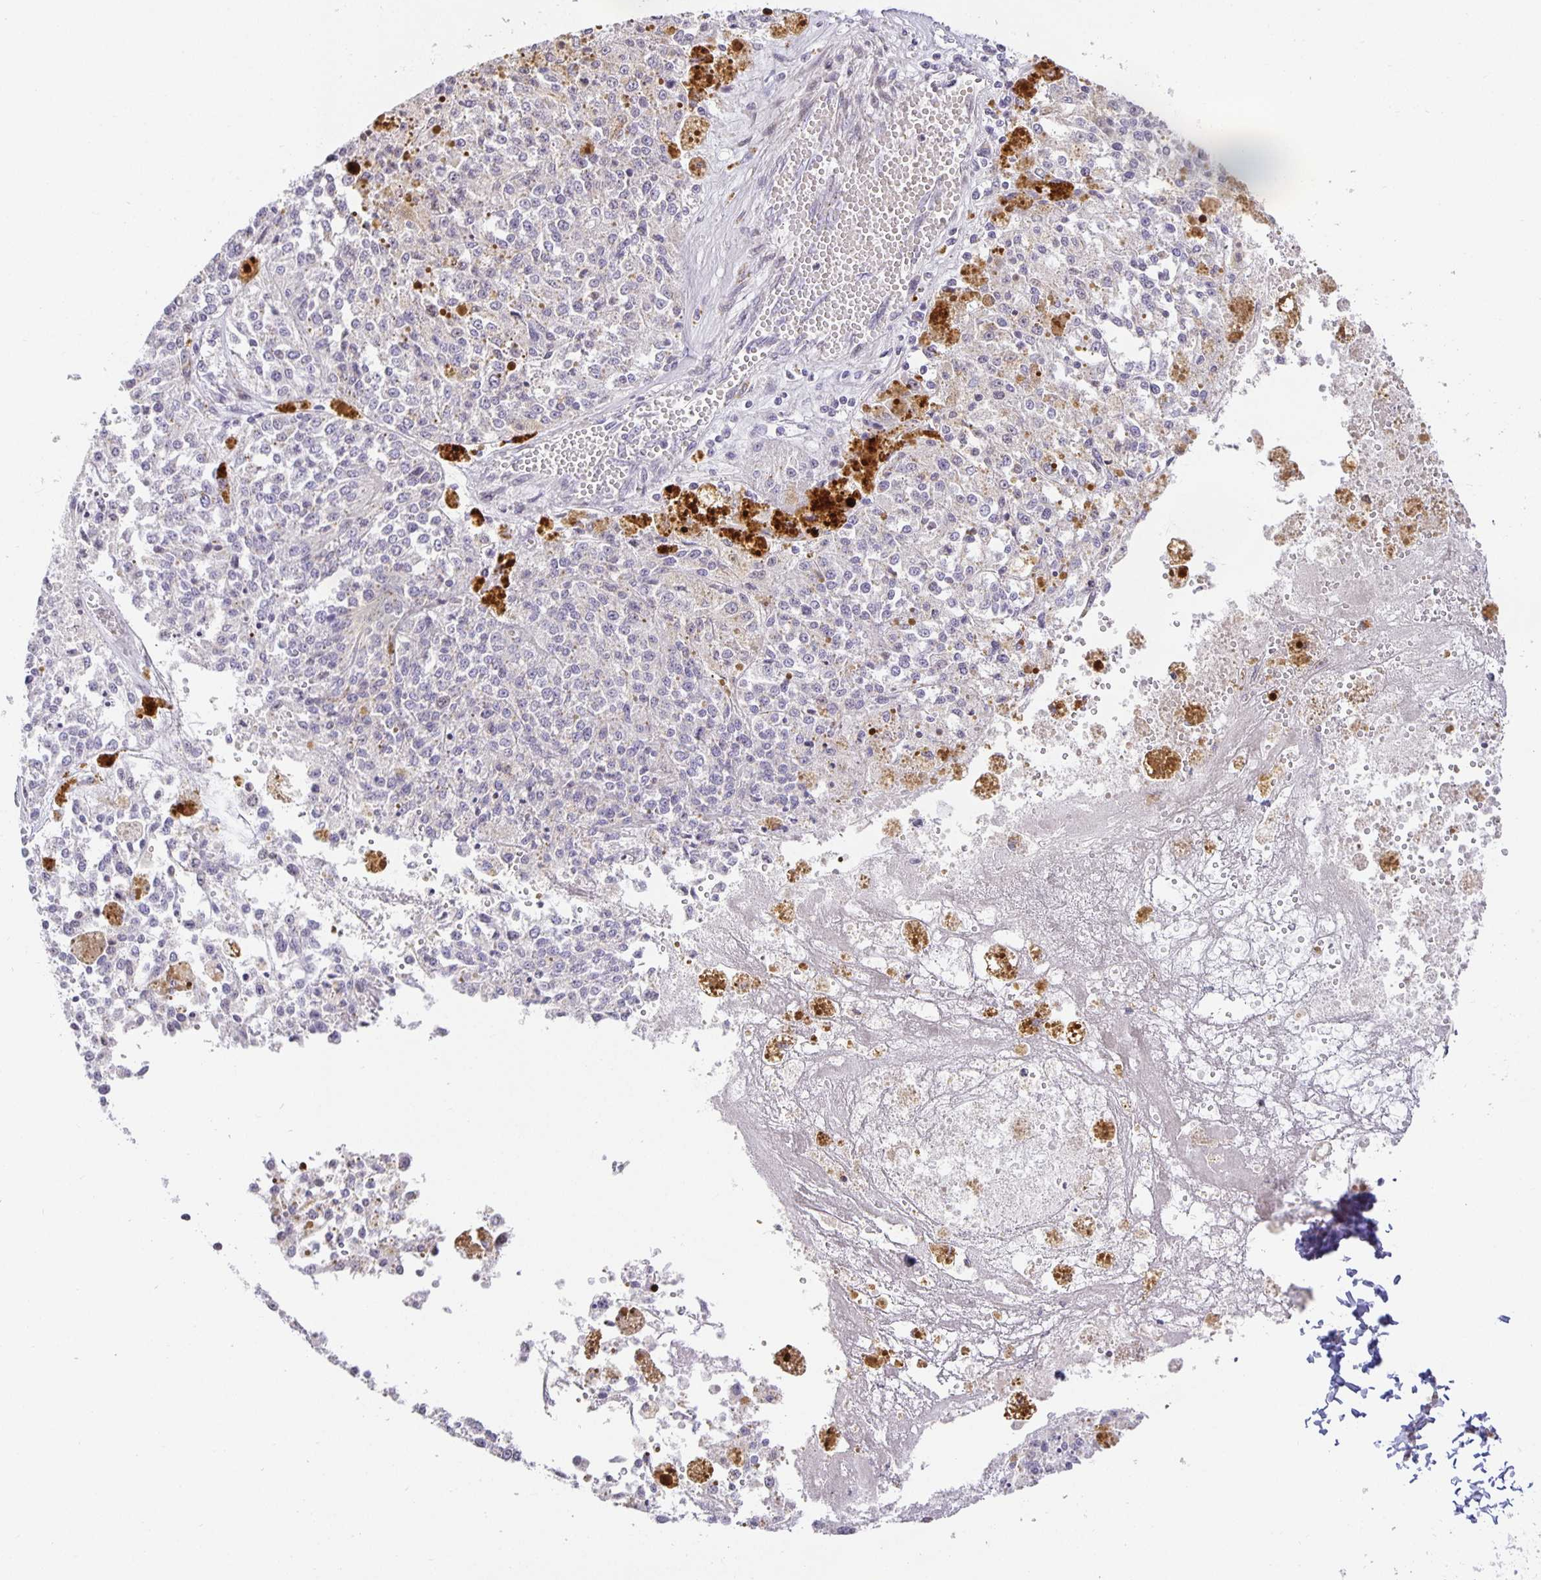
{"staining": {"intensity": "negative", "quantity": "none", "location": "none"}, "tissue": "melanoma", "cell_type": "Tumor cells", "image_type": "cancer", "snomed": [{"axis": "morphology", "description": "Malignant melanoma, Metastatic site"}, {"axis": "topography", "description": "Lymph node"}], "caption": "Melanoma stained for a protein using immunohistochemistry reveals no positivity tumor cells.", "gene": "TJP3", "patient": {"sex": "female", "age": 64}}